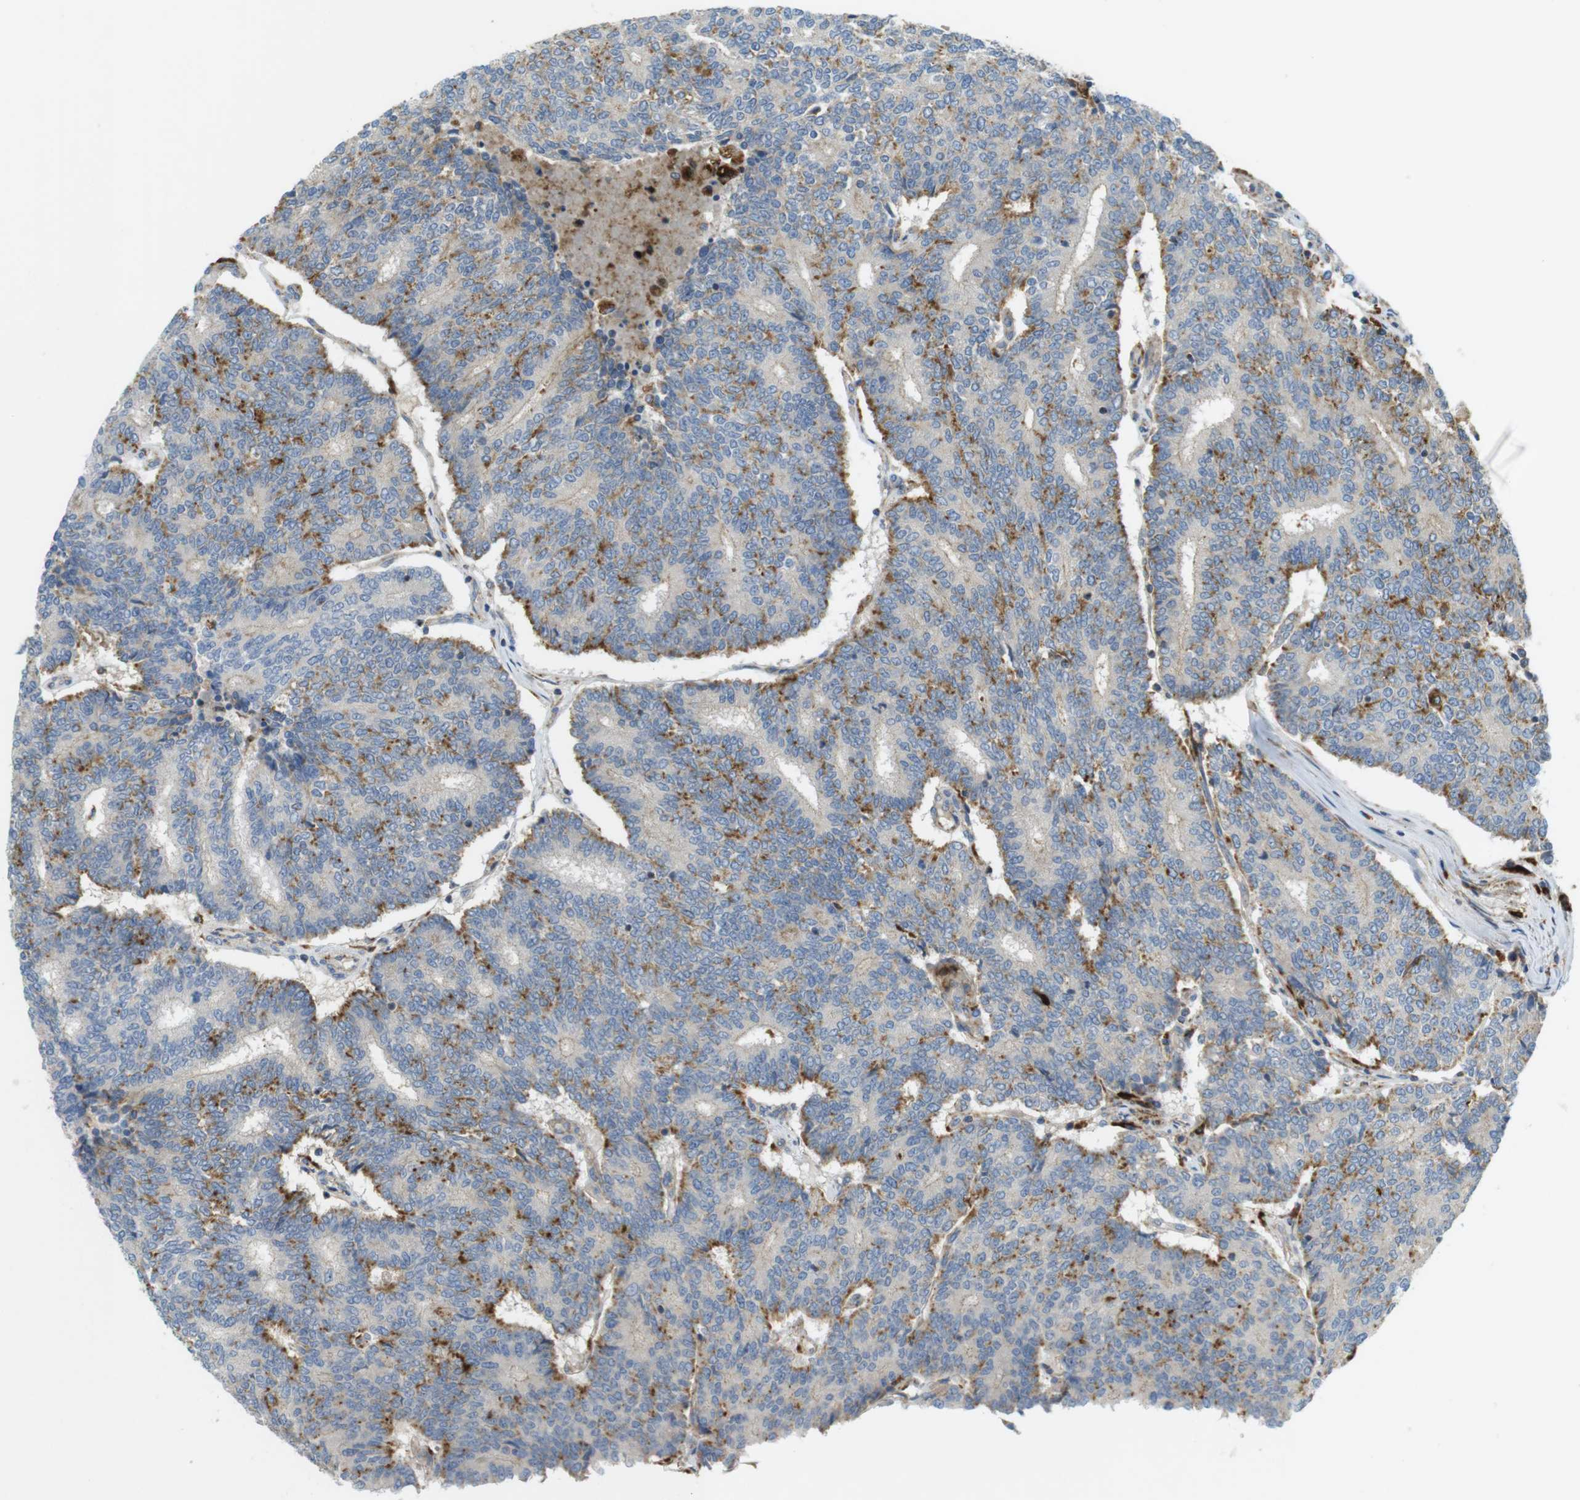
{"staining": {"intensity": "moderate", "quantity": "25%-75%", "location": "cytoplasmic/membranous"}, "tissue": "prostate cancer", "cell_type": "Tumor cells", "image_type": "cancer", "snomed": [{"axis": "morphology", "description": "Normal tissue, NOS"}, {"axis": "morphology", "description": "Adenocarcinoma, High grade"}, {"axis": "topography", "description": "Prostate"}, {"axis": "topography", "description": "Seminal veicle"}], "caption": "The histopathology image displays immunohistochemical staining of high-grade adenocarcinoma (prostate). There is moderate cytoplasmic/membranous staining is seen in approximately 25%-75% of tumor cells. The staining was performed using DAB to visualize the protein expression in brown, while the nuclei were stained in blue with hematoxylin (Magnification: 20x).", "gene": "LAMP1", "patient": {"sex": "male", "age": 55}}